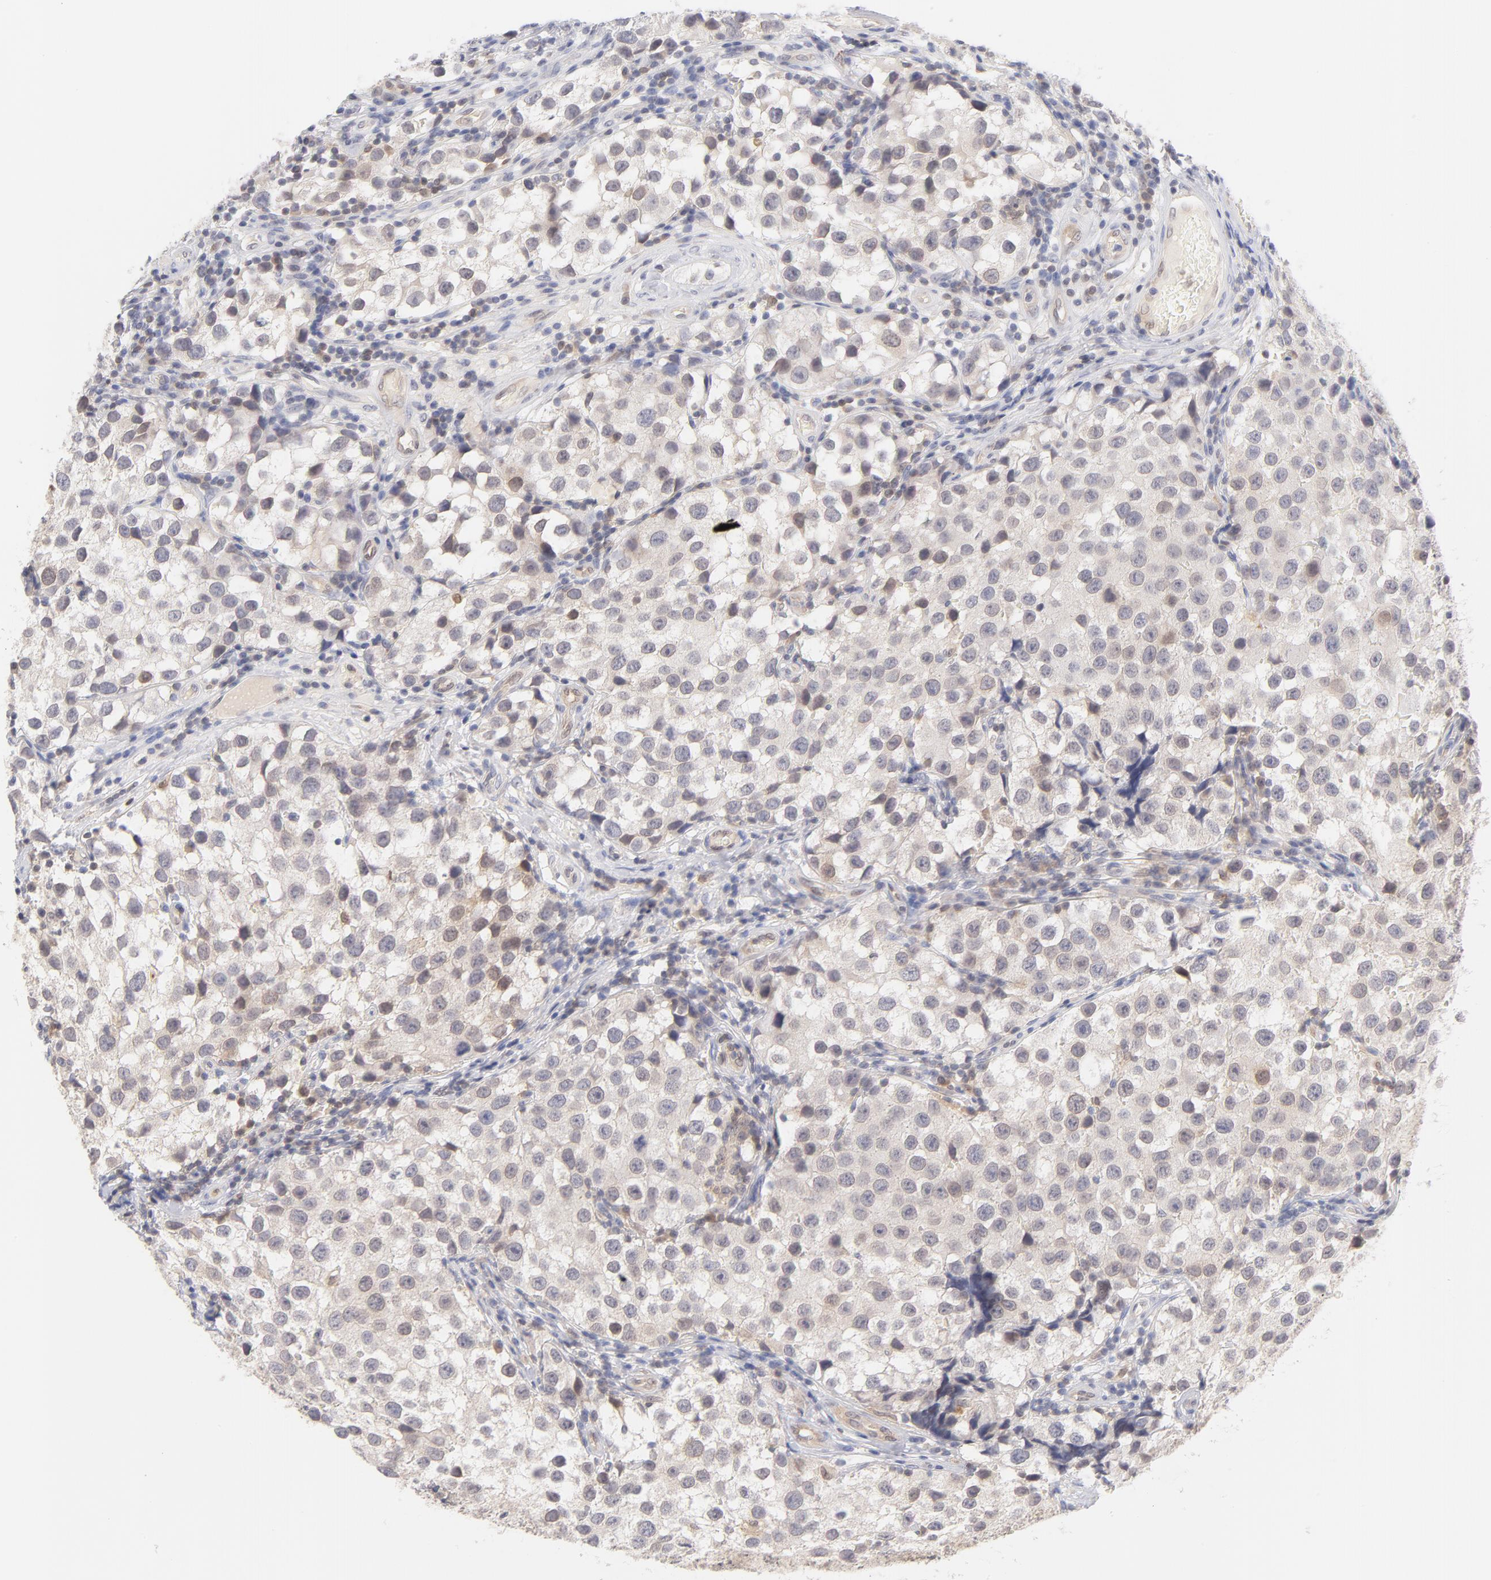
{"staining": {"intensity": "weak", "quantity": "<25%", "location": "nuclear"}, "tissue": "testis cancer", "cell_type": "Tumor cells", "image_type": "cancer", "snomed": [{"axis": "morphology", "description": "Seminoma, NOS"}, {"axis": "topography", "description": "Testis"}], "caption": "Tumor cells are negative for brown protein staining in testis seminoma.", "gene": "CASP6", "patient": {"sex": "male", "age": 39}}